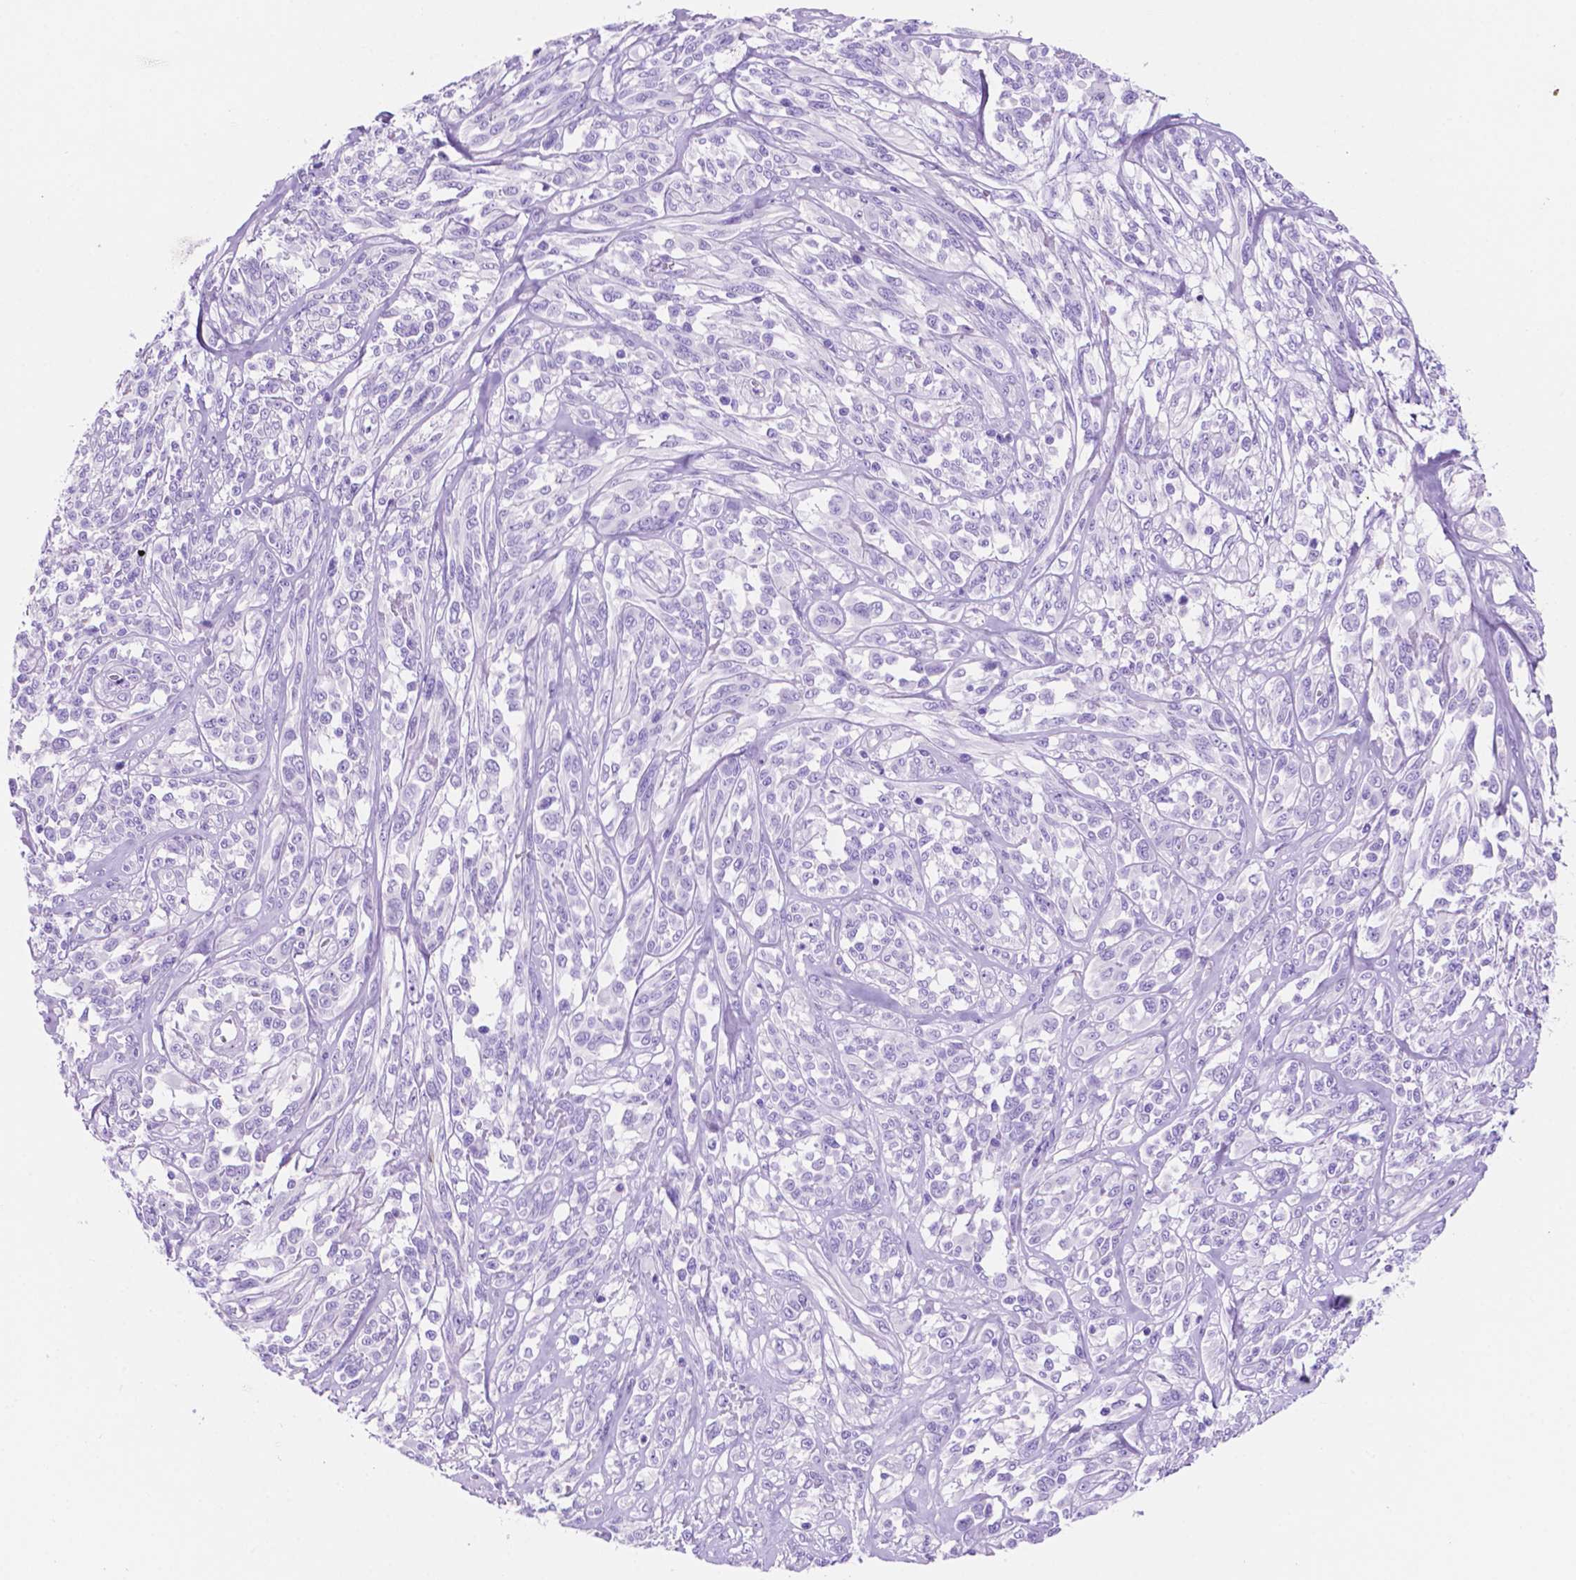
{"staining": {"intensity": "negative", "quantity": "none", "location": "none"}, "tissue": "melanoma", "cell_type": "Tumor cells", "image_type": "cancer", "snomed": [{"axis": "morphology", "description": "Malignant melanoma, NOS"}, {"axis": "topography", "description": "Skin"}], "caption": "Tumor cells are negative for protein expression in human malignant melanoma.", "gene": "FOXB2", "patient": {"sex": "female", "age": 91}}